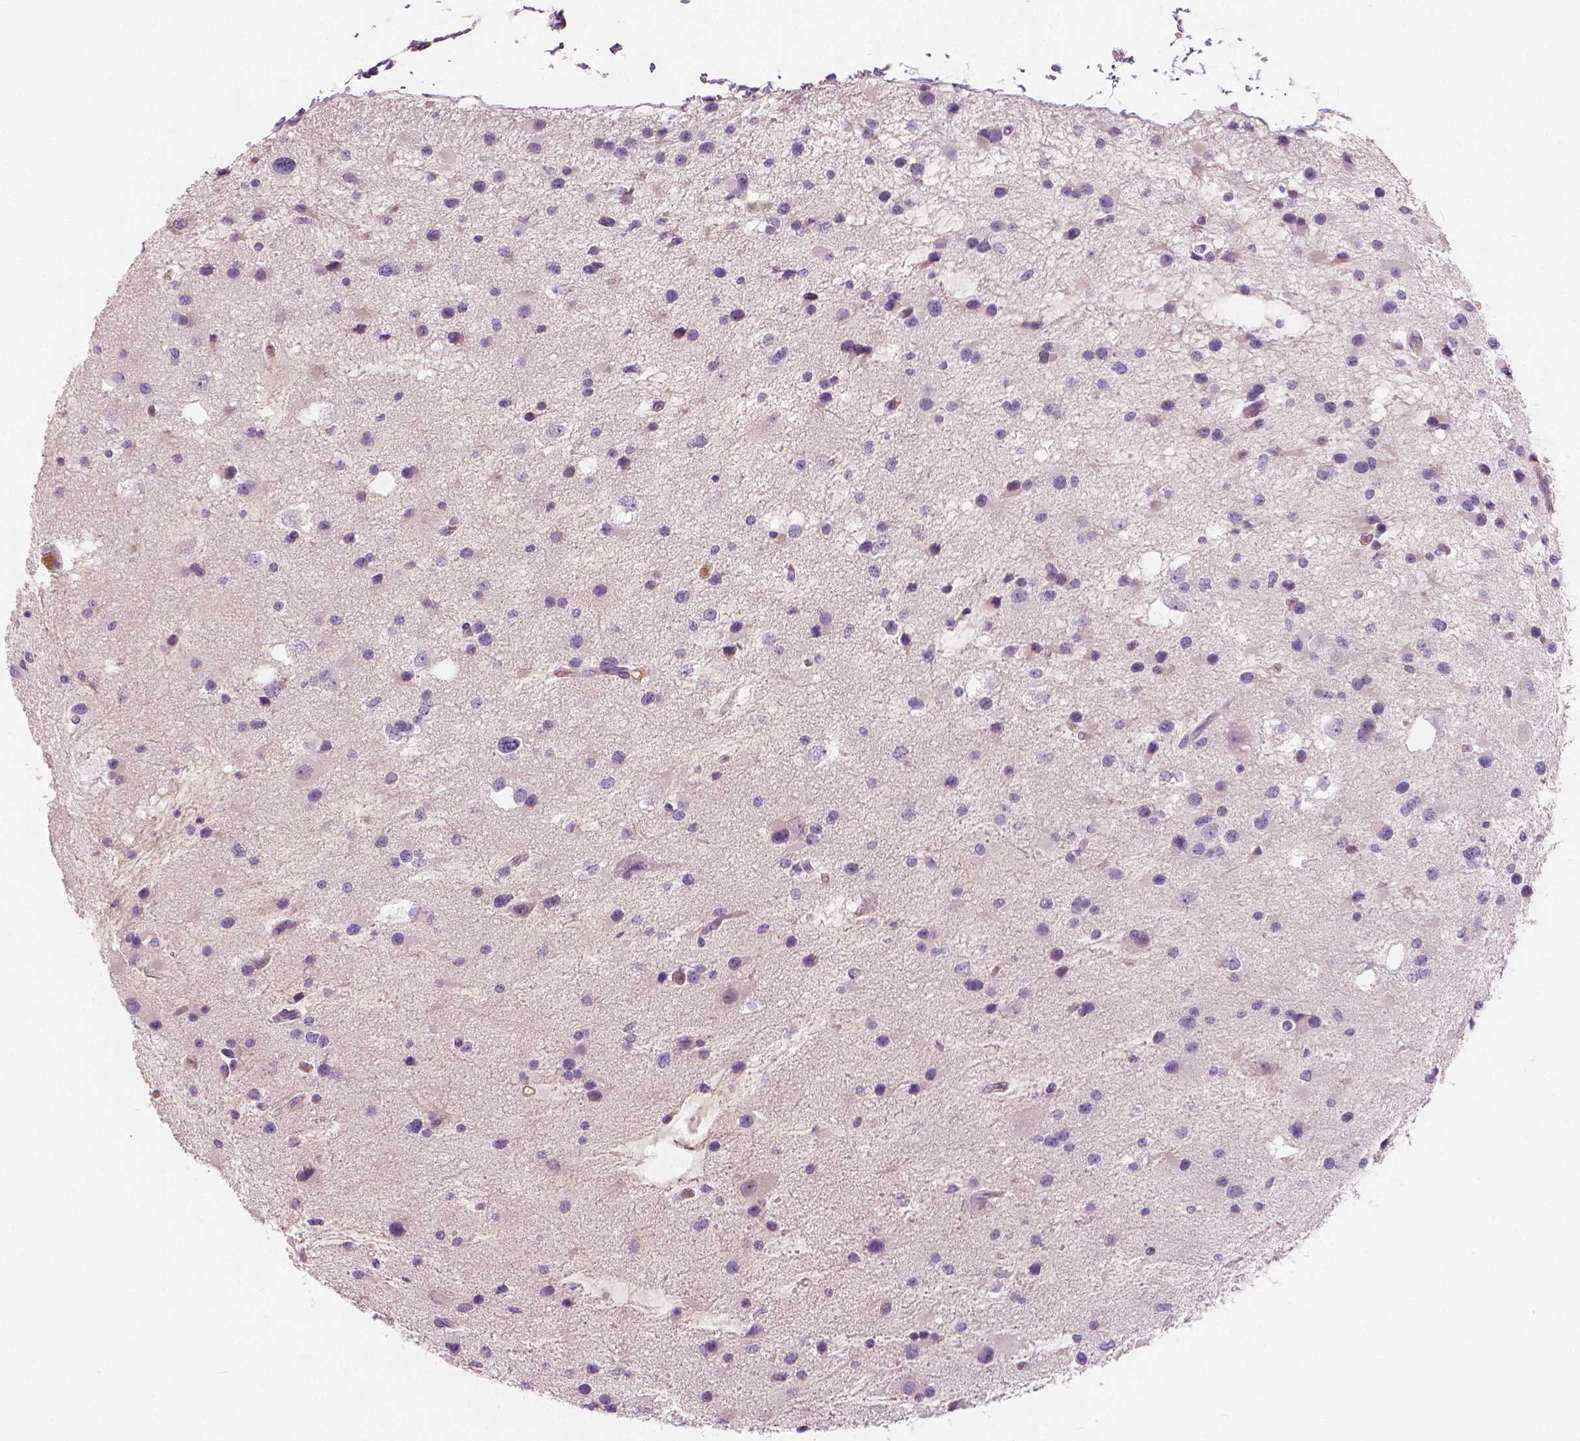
{"staining": {"intensity": "negative", "quantity": "none", "location": "none"}, "tissue": "glioma", "cell_type": "Tumor cells", "image_type": "cancer", "snomed": [{"axis": "morphology", "description": "Glioma, malignant, Low grade"}, {"axis": "topography", "description": "Brain"}], "caption": "Tumor cells are negative for brown protein staining in glioma.", "gene": "APOA4", "patient": {"sex": "female", "age": 32}}